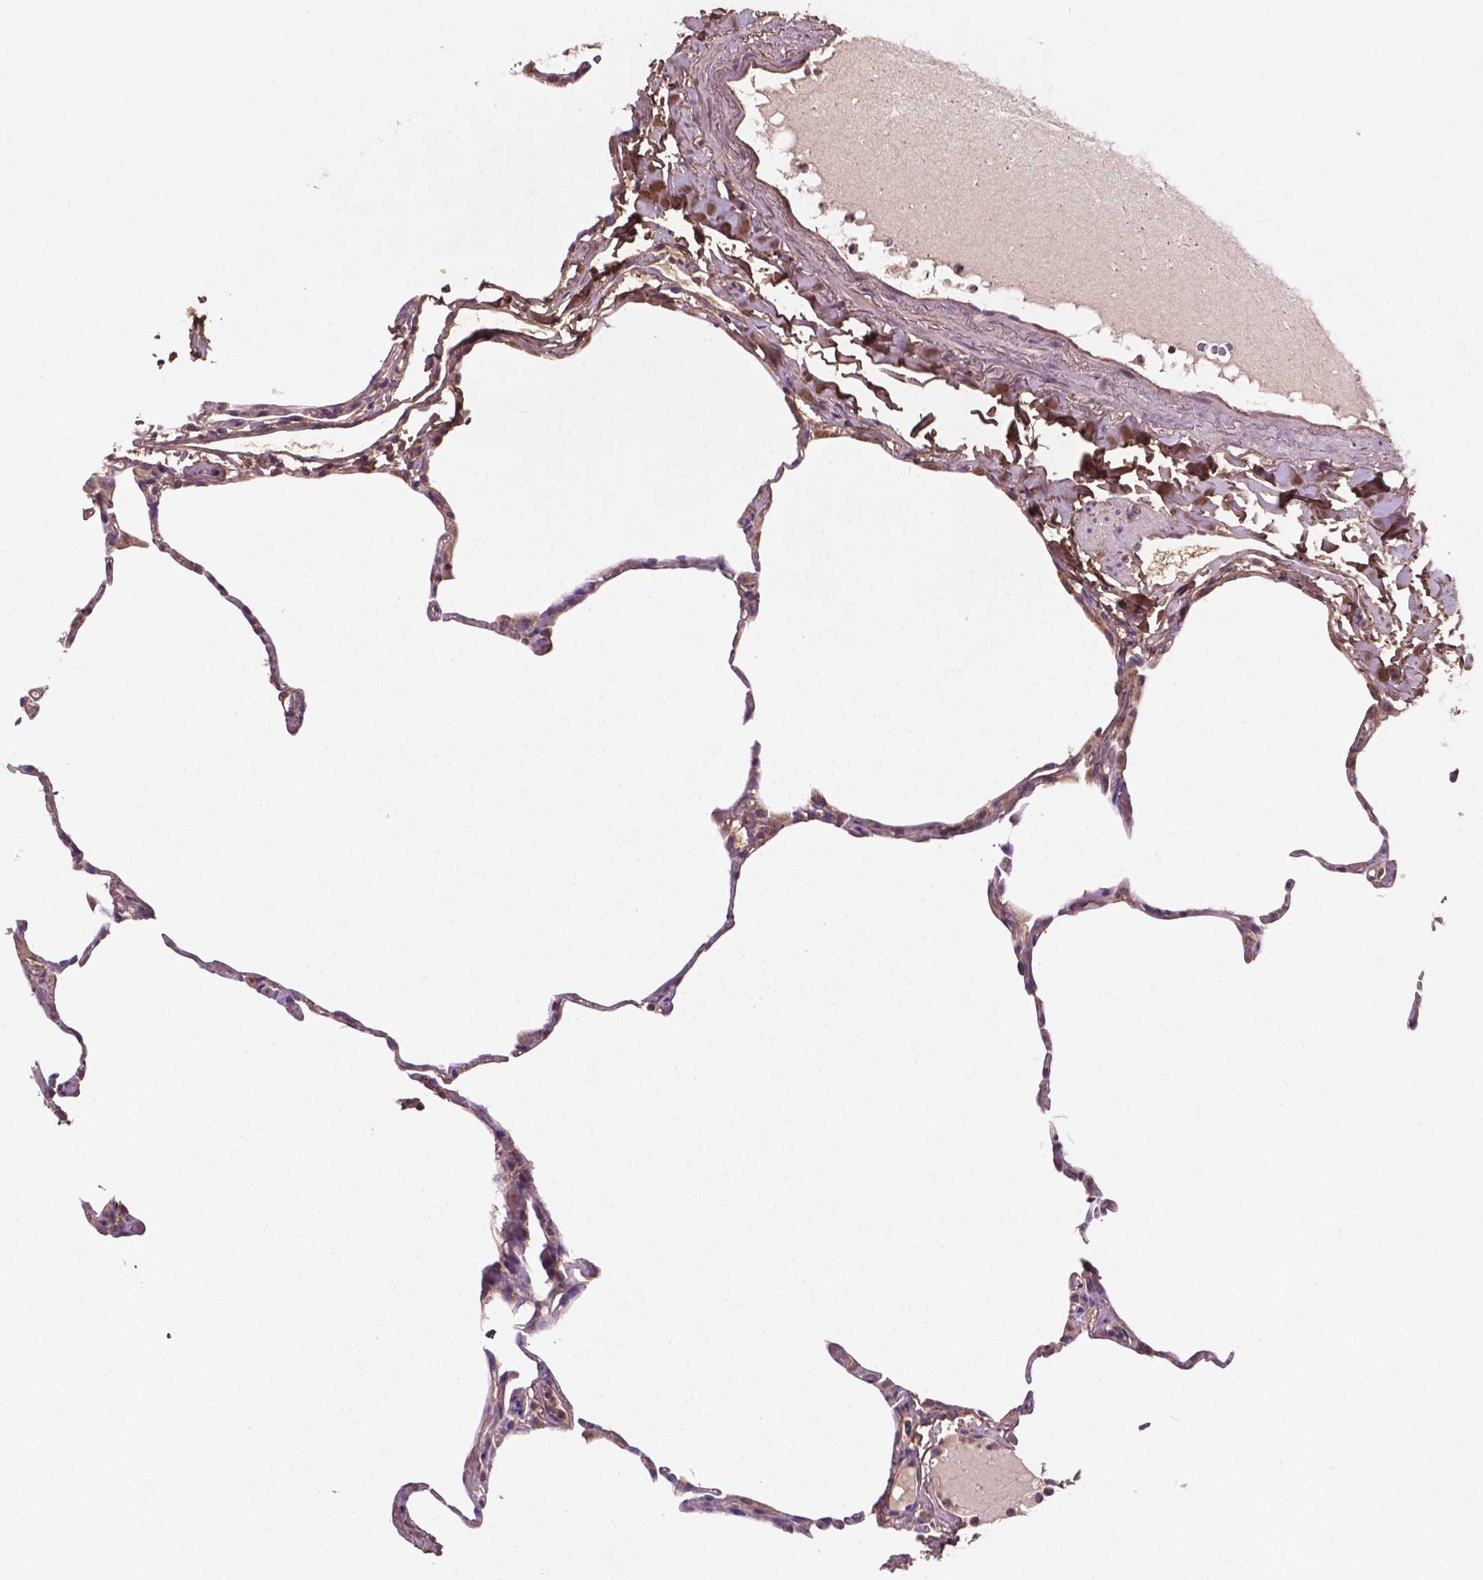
{"staining": {"intensity": "moderate", "quantity": "25%-75%", "location": "cytoplasmic/membranous"}, "tissue": "lung", "cell_type": "Alveolar cells", "image_type": "normal", "snomed": [{"axis": "morphology", "description": "Normal tissue, NOS"}, {"axis": "topography", "description": "Lung"}], "caption": "Immunohistochemical staining of benign human lung demonstrates medium levels of moderate cytoplasmic/membranous positivity in about 25%-75% of alveolar cells. Immunohistochemistry (ihc) stains the protein of interest in brown and the nuclei are stained blue.", "gene": "GJA9", "patient": {"sex": "male", "age": 65}}